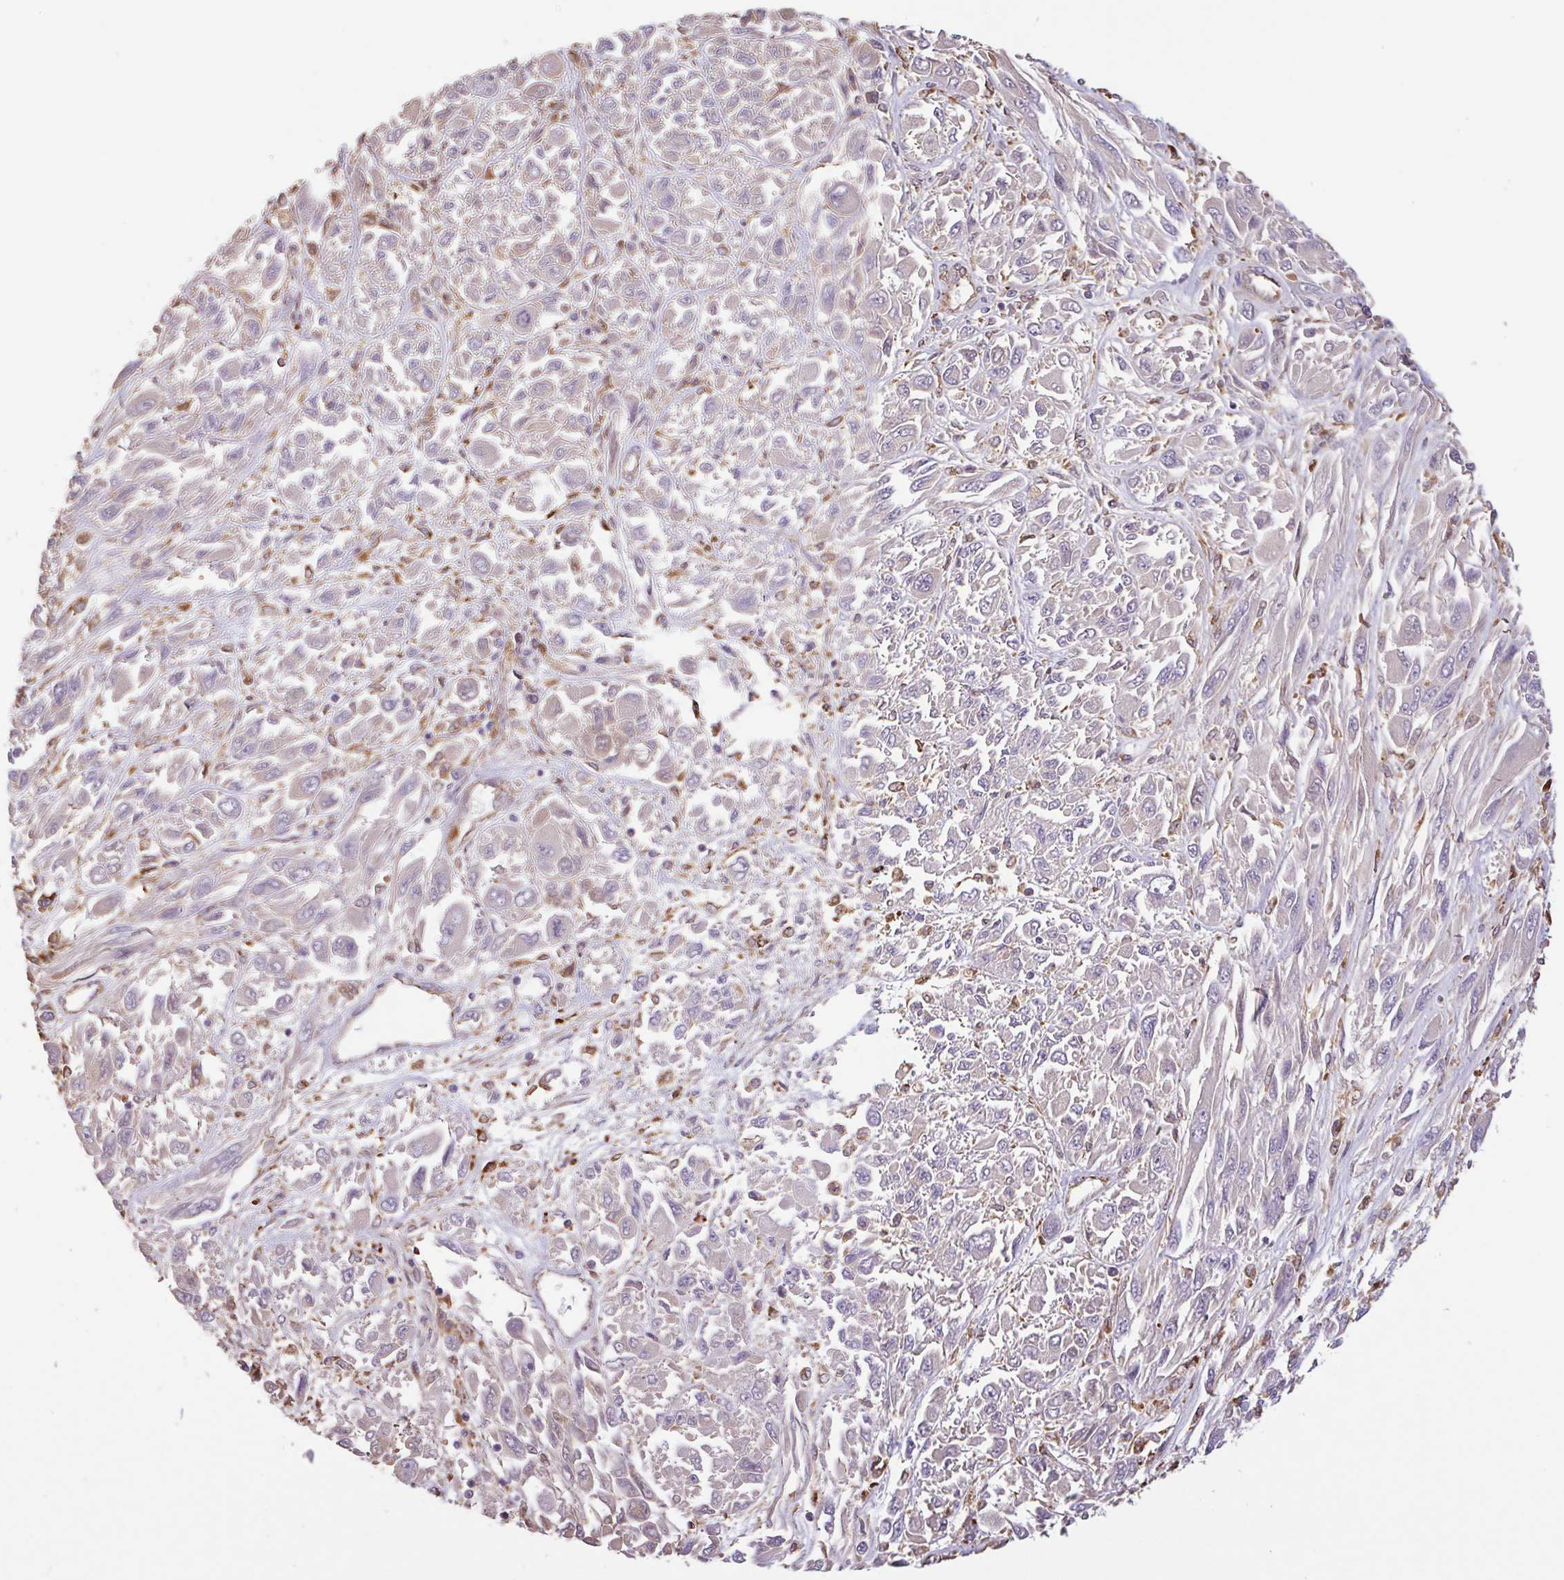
{"staining": {"intensity": "weak", "quantity": "<25%", "location": "cytoplasmic/membranous"}, "tissue": "melanoma", "cell_type": "Tumor cells", "image_type": "cancer", "snomed": [{"axis": "morphology", "description": "Malignant melanoma, NOS"}, {"axis": "topography", "description": "Skin"}], "caption": "Human melanoma stained for a protein using immunohistochemistry (IHC) demonstrates no expression in tumor cells.", "gene": "ZNF790", "patient": {"sex": "female", "age": 91}}